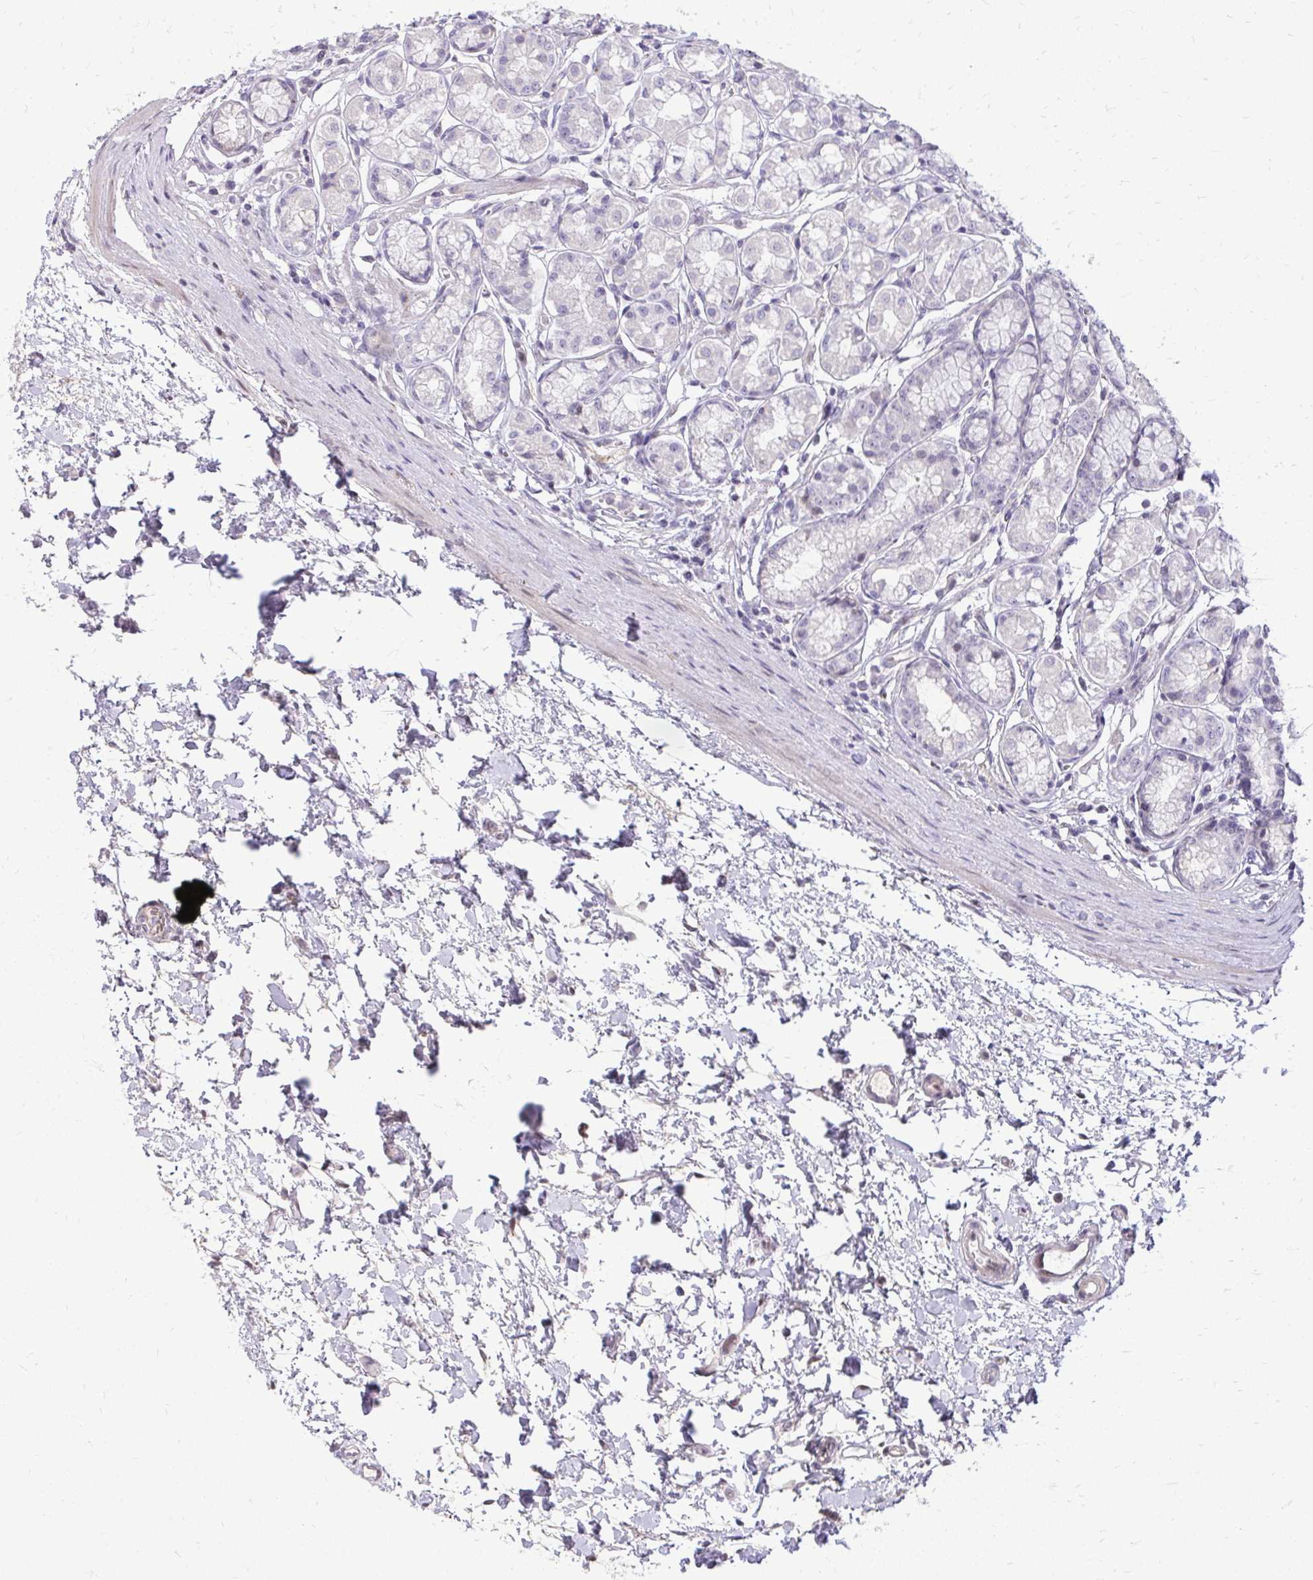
{"staining": {"intensity": "moderate", "quantity": "25%-75%", "location": "nuclear"}, "tissue": "stomach", "cell_type": "Glandular cells", "image_type": "normal", "snomed": [{"axis": "morphology", "description": "Normal tissue, NOS"}, {"axis": "topography", "description": "Stomach"}, {"axis": "topography", "description": "Stomach, lower"}], "caption": "Stomach stained for a protein (brown) shows moderate nuclear positive positivity in about 25%-75% of glandular cells.", "gene": "DLX4", "patient": {"sex": "male", "age": 76}}